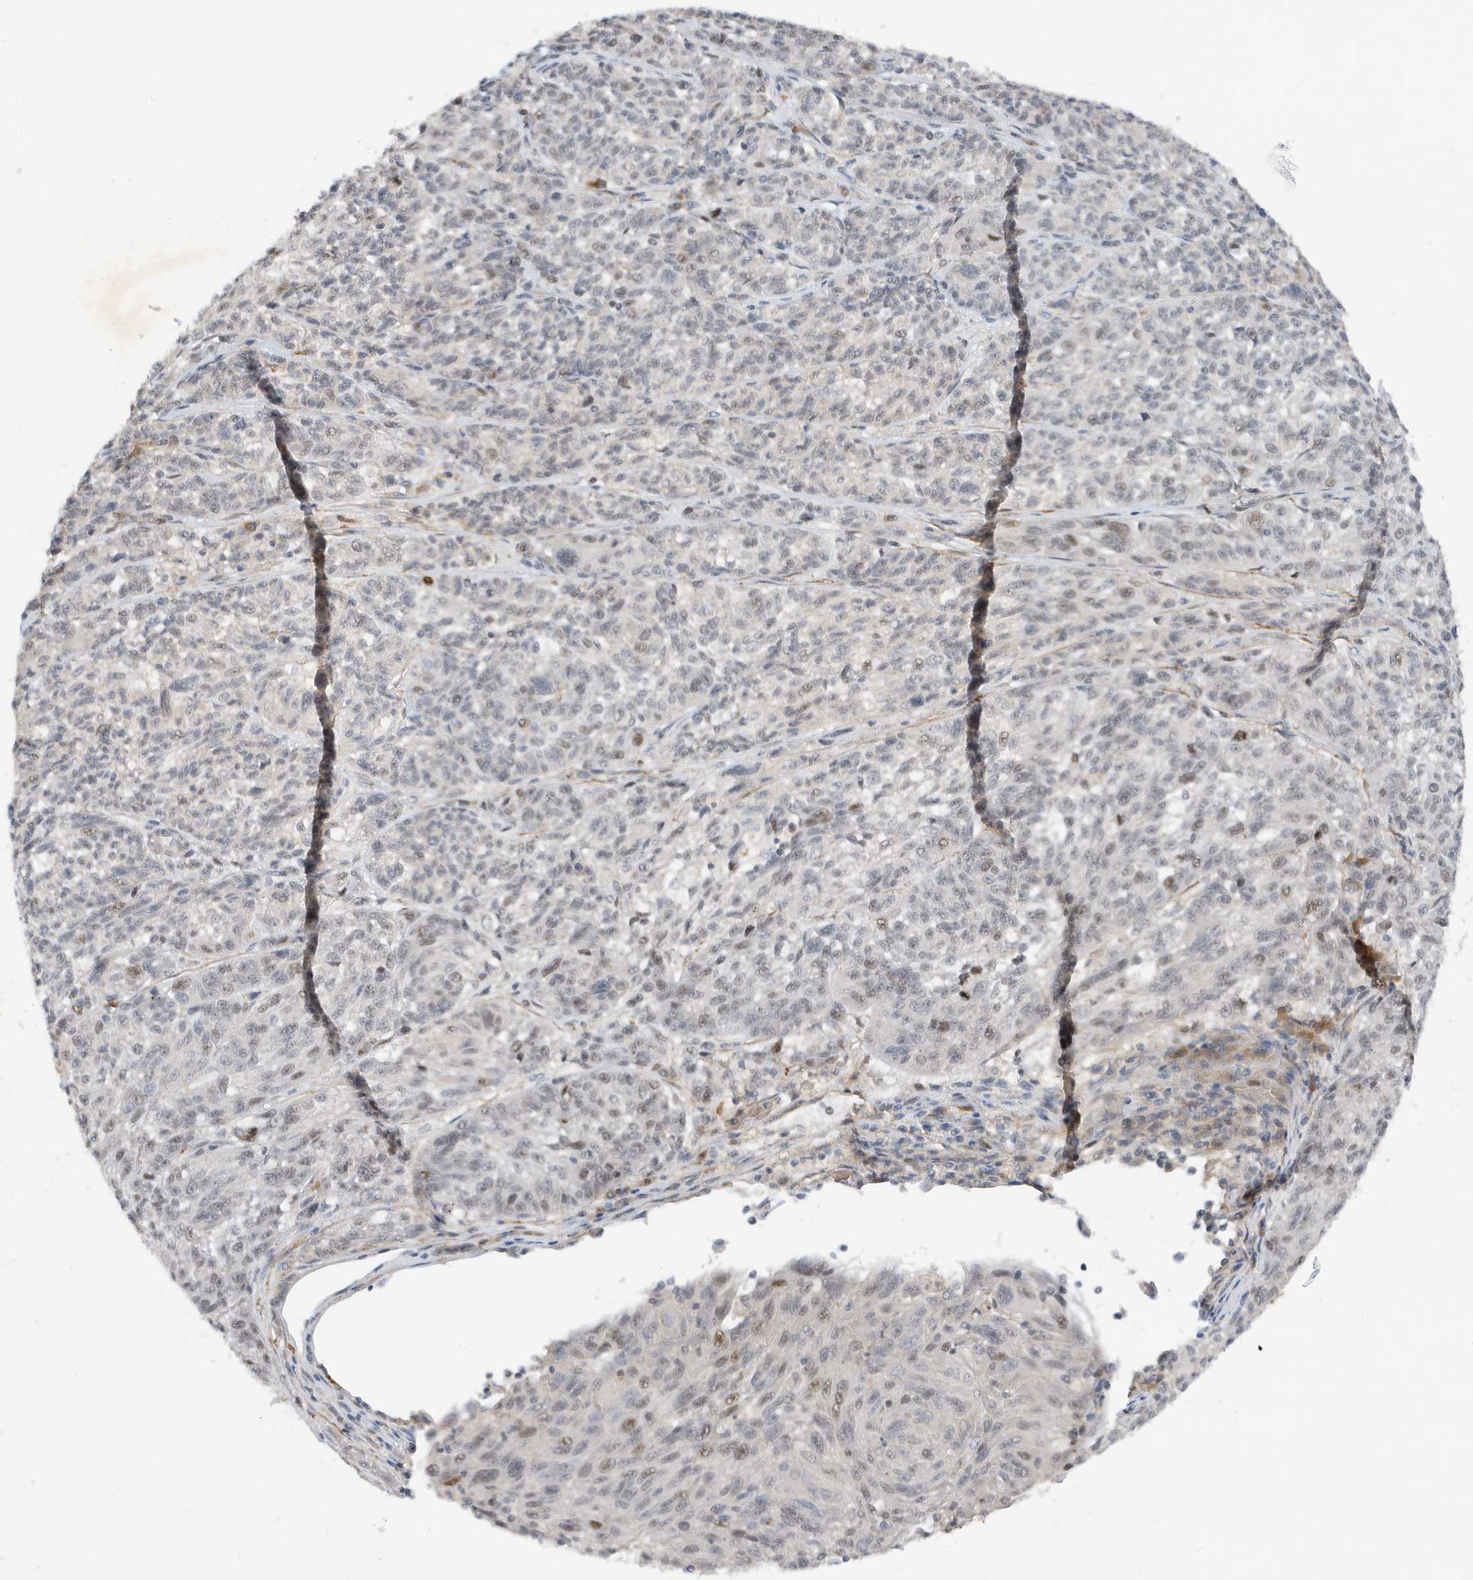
{"staining": {"intensity": "moderate", "quantity": "<25%", "location": "nuclear"}, "tissue": "melanoma", "cell_type": "Tumor cells", "image_type": "cancer", "snomed": [{"axis": "morphology", "description": "Malignant melanoma, NOS"}, {"axis": "topography", "description": "Skin"}], "caption": "Melanoma stained with DAB (3,3'-diaminobenzidine) immunohistochemistry shows low levels of moderate nuclear staining in about <25% of tumor cells.", "gene": "MAST3", "patient": {"sex": "male", "age": 53}}